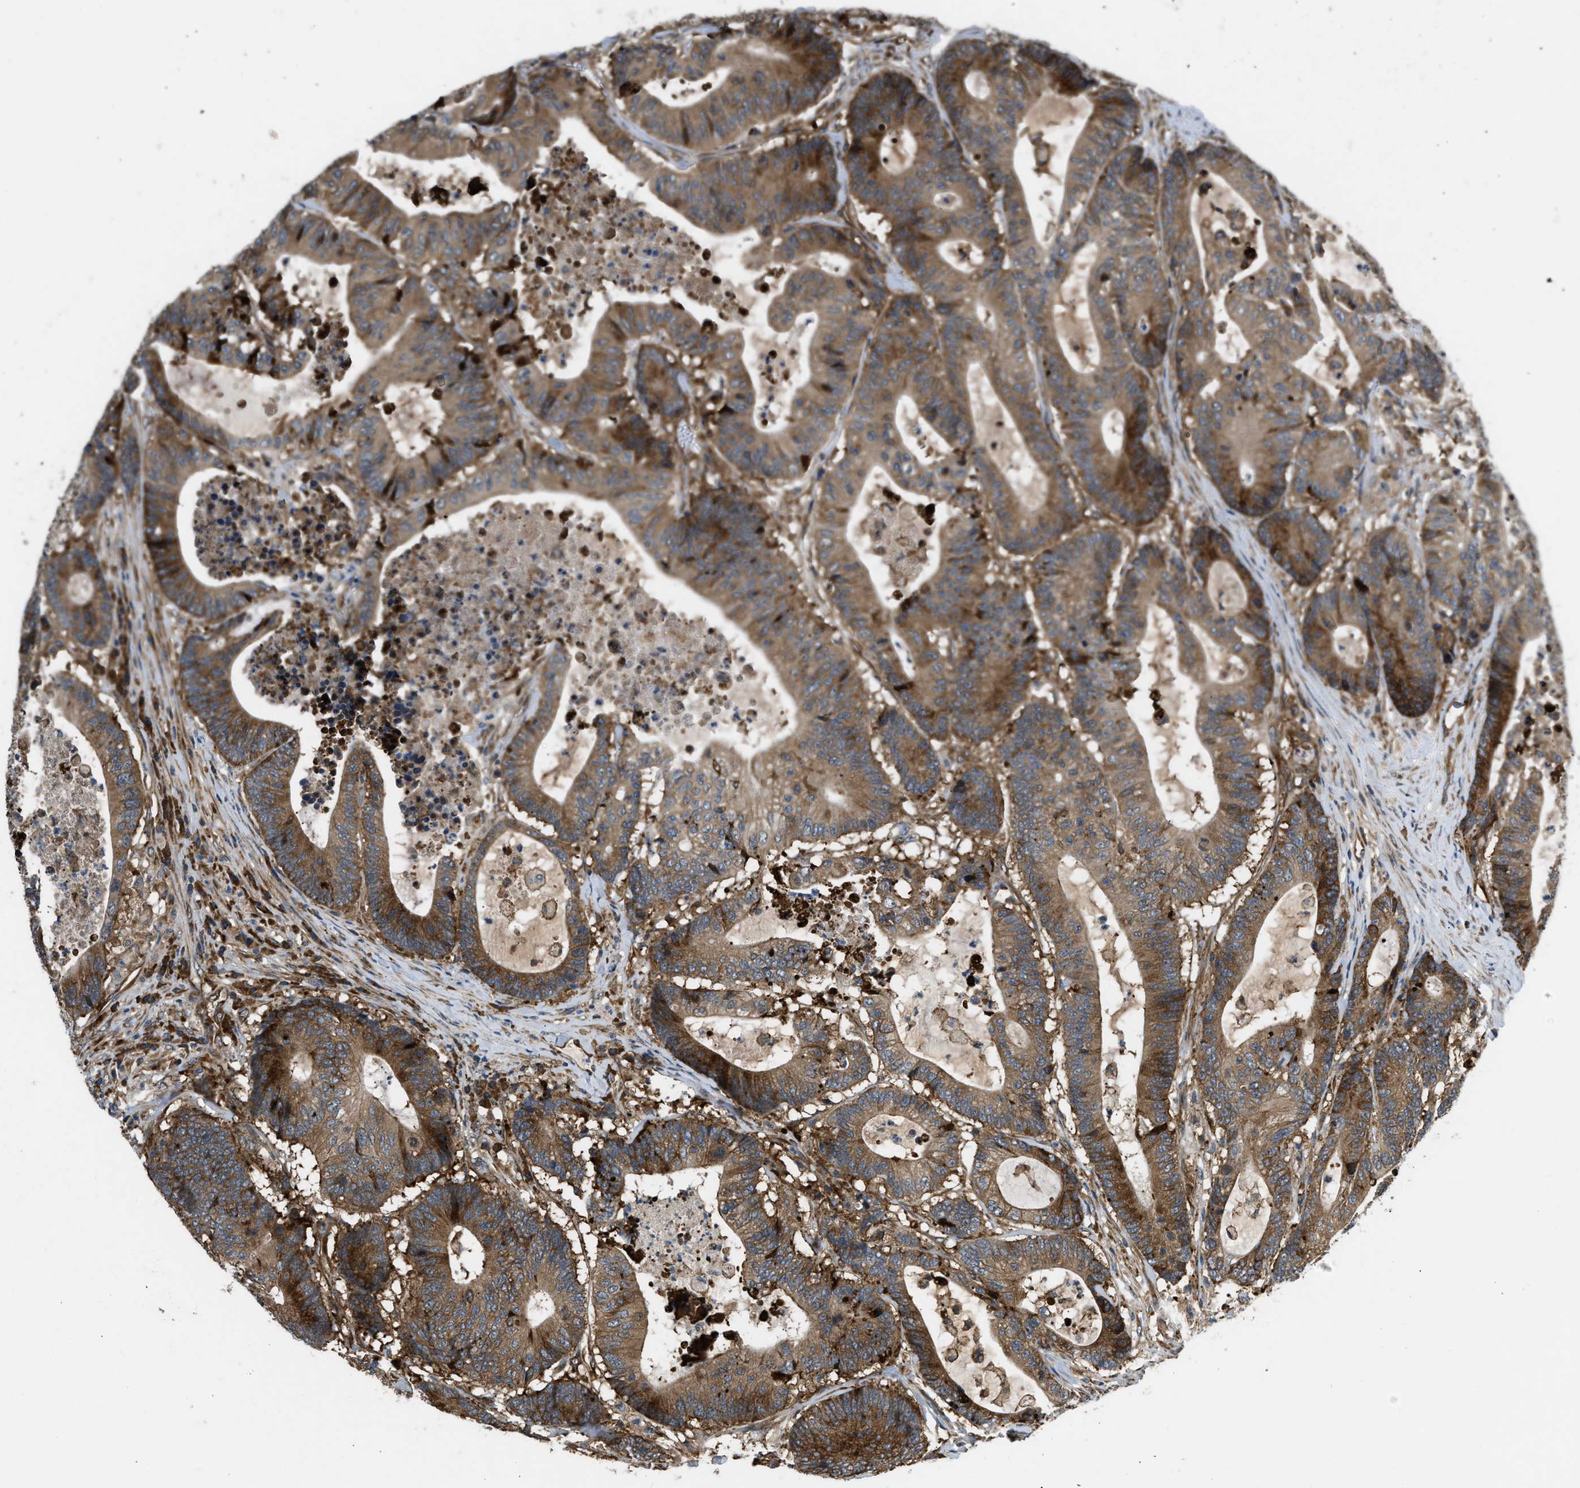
{"staining": {"intensity": "moderate", "quantity": ">75%", "location": "cytoplasmic/membranous"}, "tissue": "colorectal cancer", "cell_type": "Tumor cells", "image_type": "cancer", "snomed": [{"axis": "morphology", "description": "Adenocarcinoma, NOS"}, {"axis": "topography", "description": "Colon"}], "caption": "Human colorectal cancer stained with a brown dye displays moderate cytoplasmic/membranous positive positivity in approximately >75% of tumor cells.", "gene": "RASGRF2", "patient": {"sex": "female", "age": 84}}